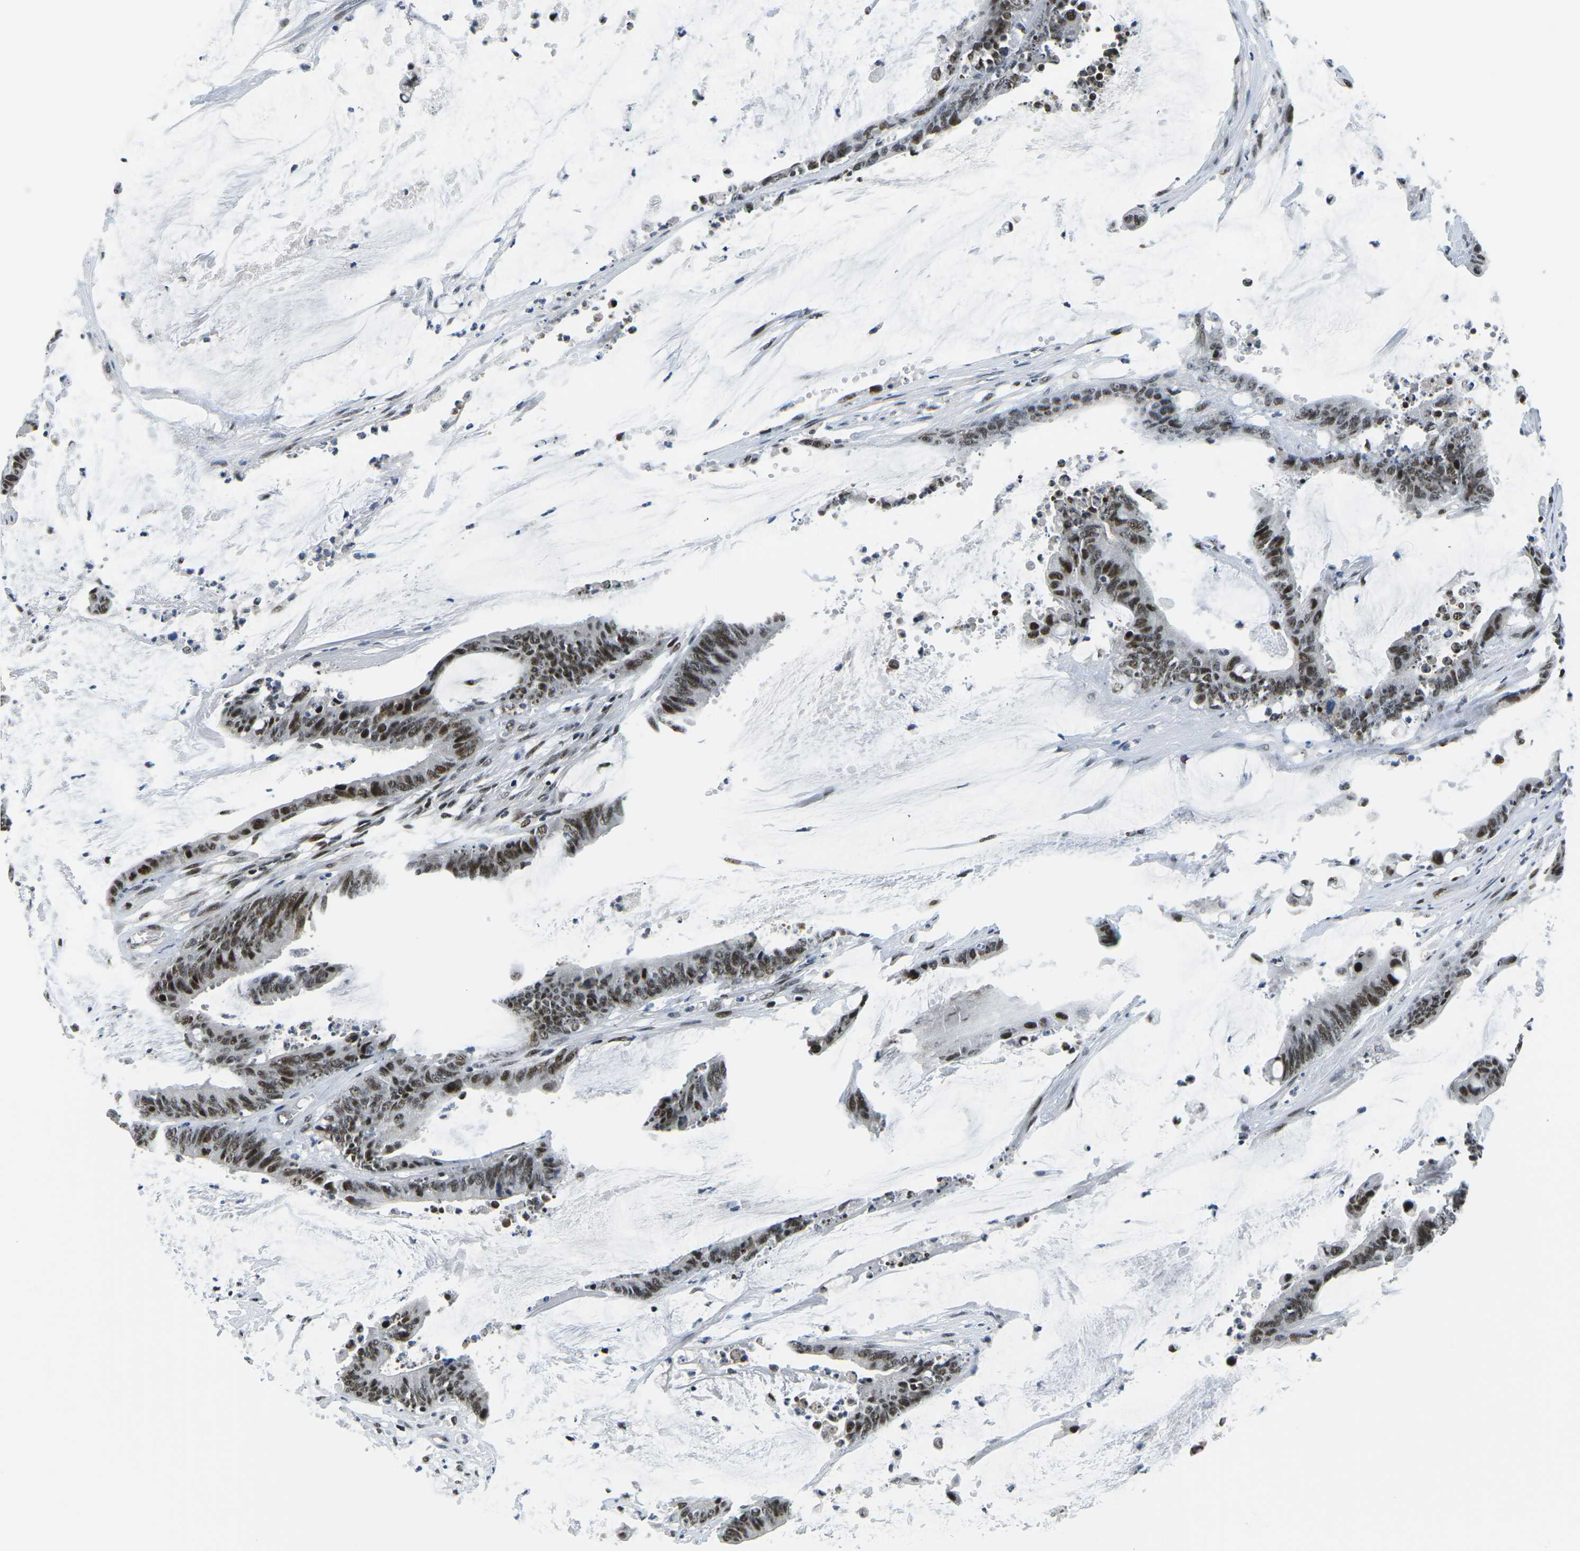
{"staining": {"intensity": "moderate", "quantity": ">75%", "location": "nuclear"}, "tissue": "colorectal cancer", "cell_type": "Tumor cells", "image_type": "cancer", "snomed": [{"axis": "morphology", "description": "Adenocarcinoma, NOS"}, {"axis": "topography", "description": "Rectum"}], "caption": "Colorectal cancer (adenocarcinoma) tissue demonstrates moderate nuclear expression in about >75% of tumor cells", "gene": "PRPF8", "patient": {"sex": "female", "age": 66}}